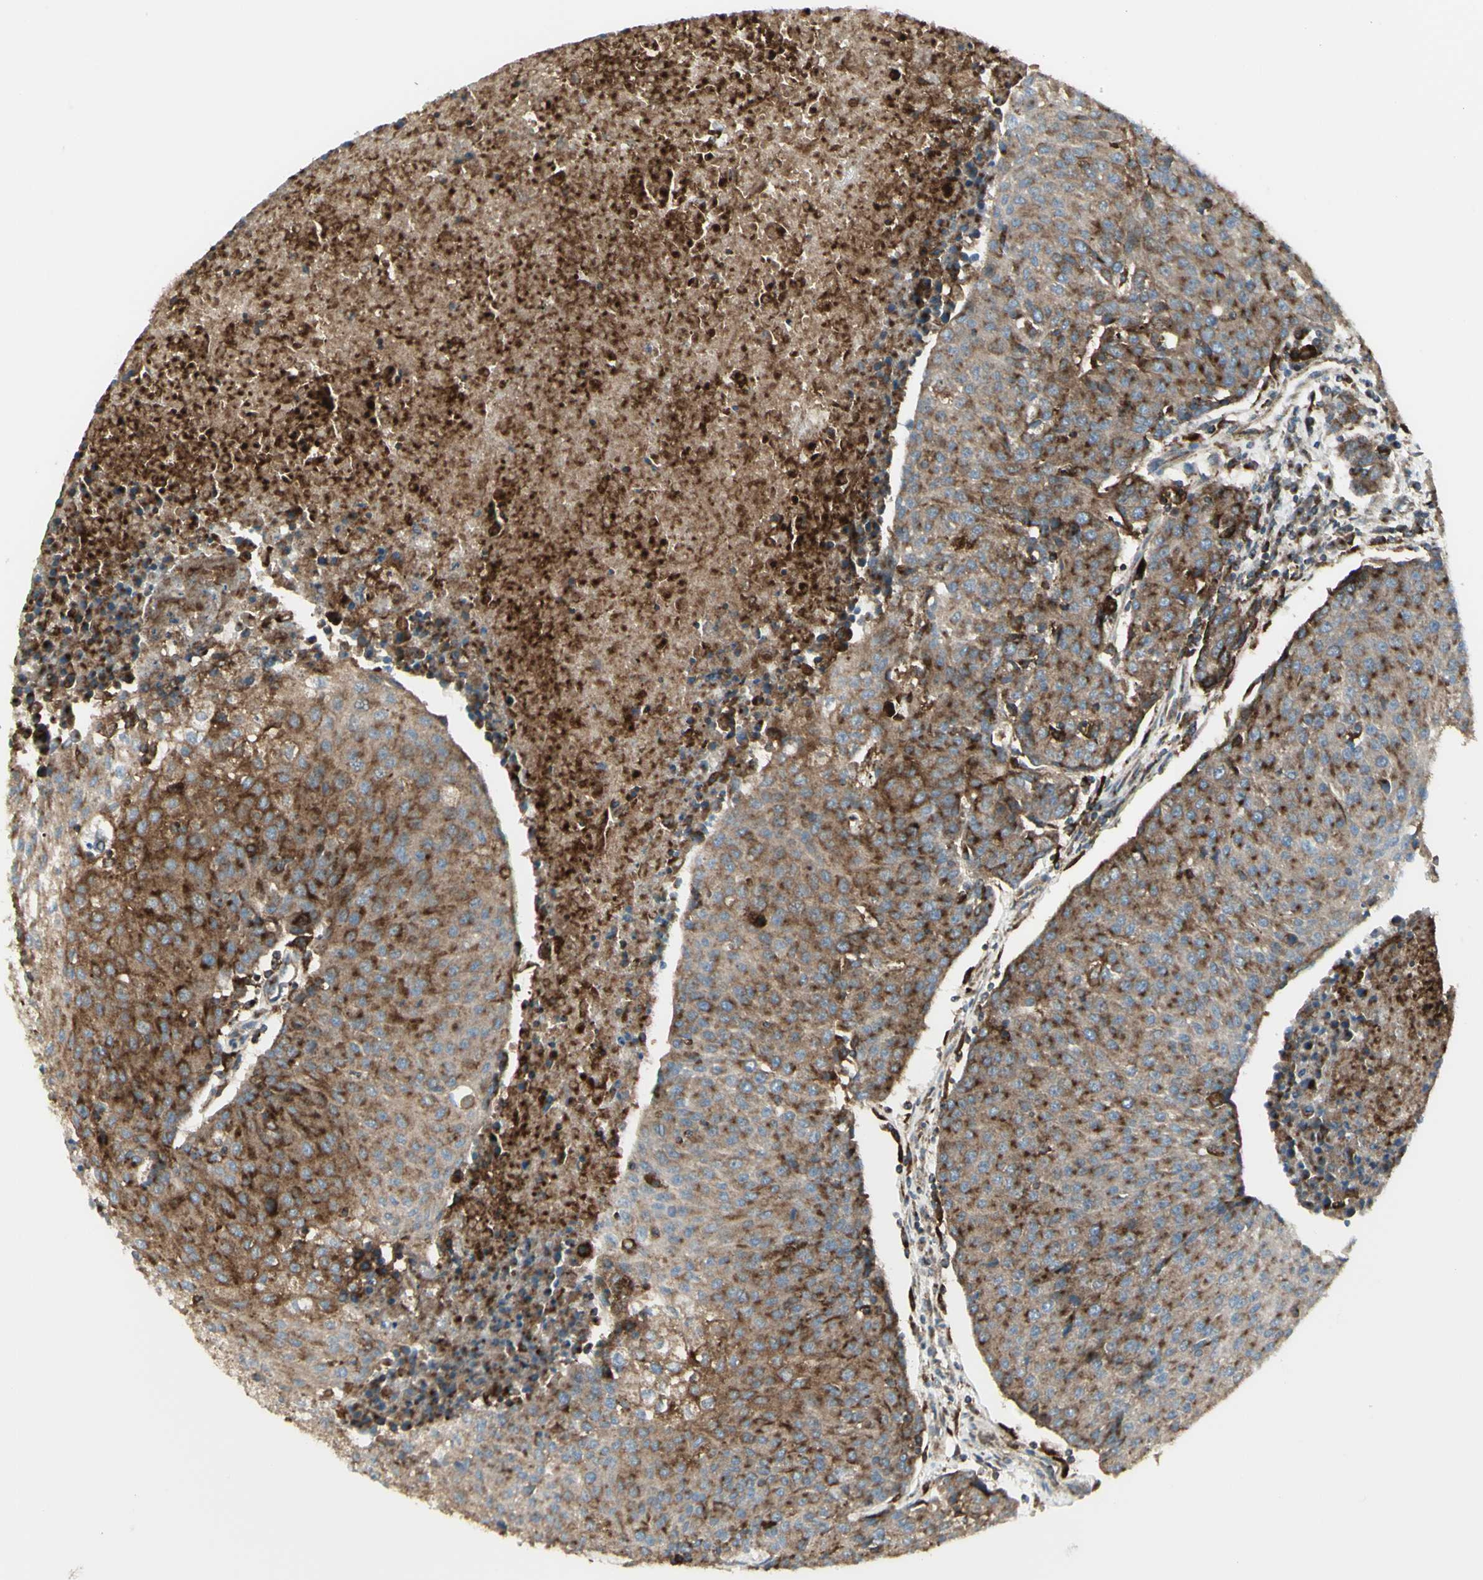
{"staining": {"intensity": "strong", "quantity": ">75%", "location": "cytoplasmic/membranous"}, "tissue": "urothelial cancer", "cell_type": "Tumor cells", "image_type": "cancer", "snomed": [{"axis": "morphology", "description": "Urothelial carcinoma, High grade"}, {"axis": "topography", "description": "Urinary bladder"}], "caption": "Protein expression analysis of human urothelial cancer reveals strong cytoplasmic/membranous expression in about >75% of tumor cells.", "gene": "NAPA", "patient": {"sex": "female", "age": 85}}